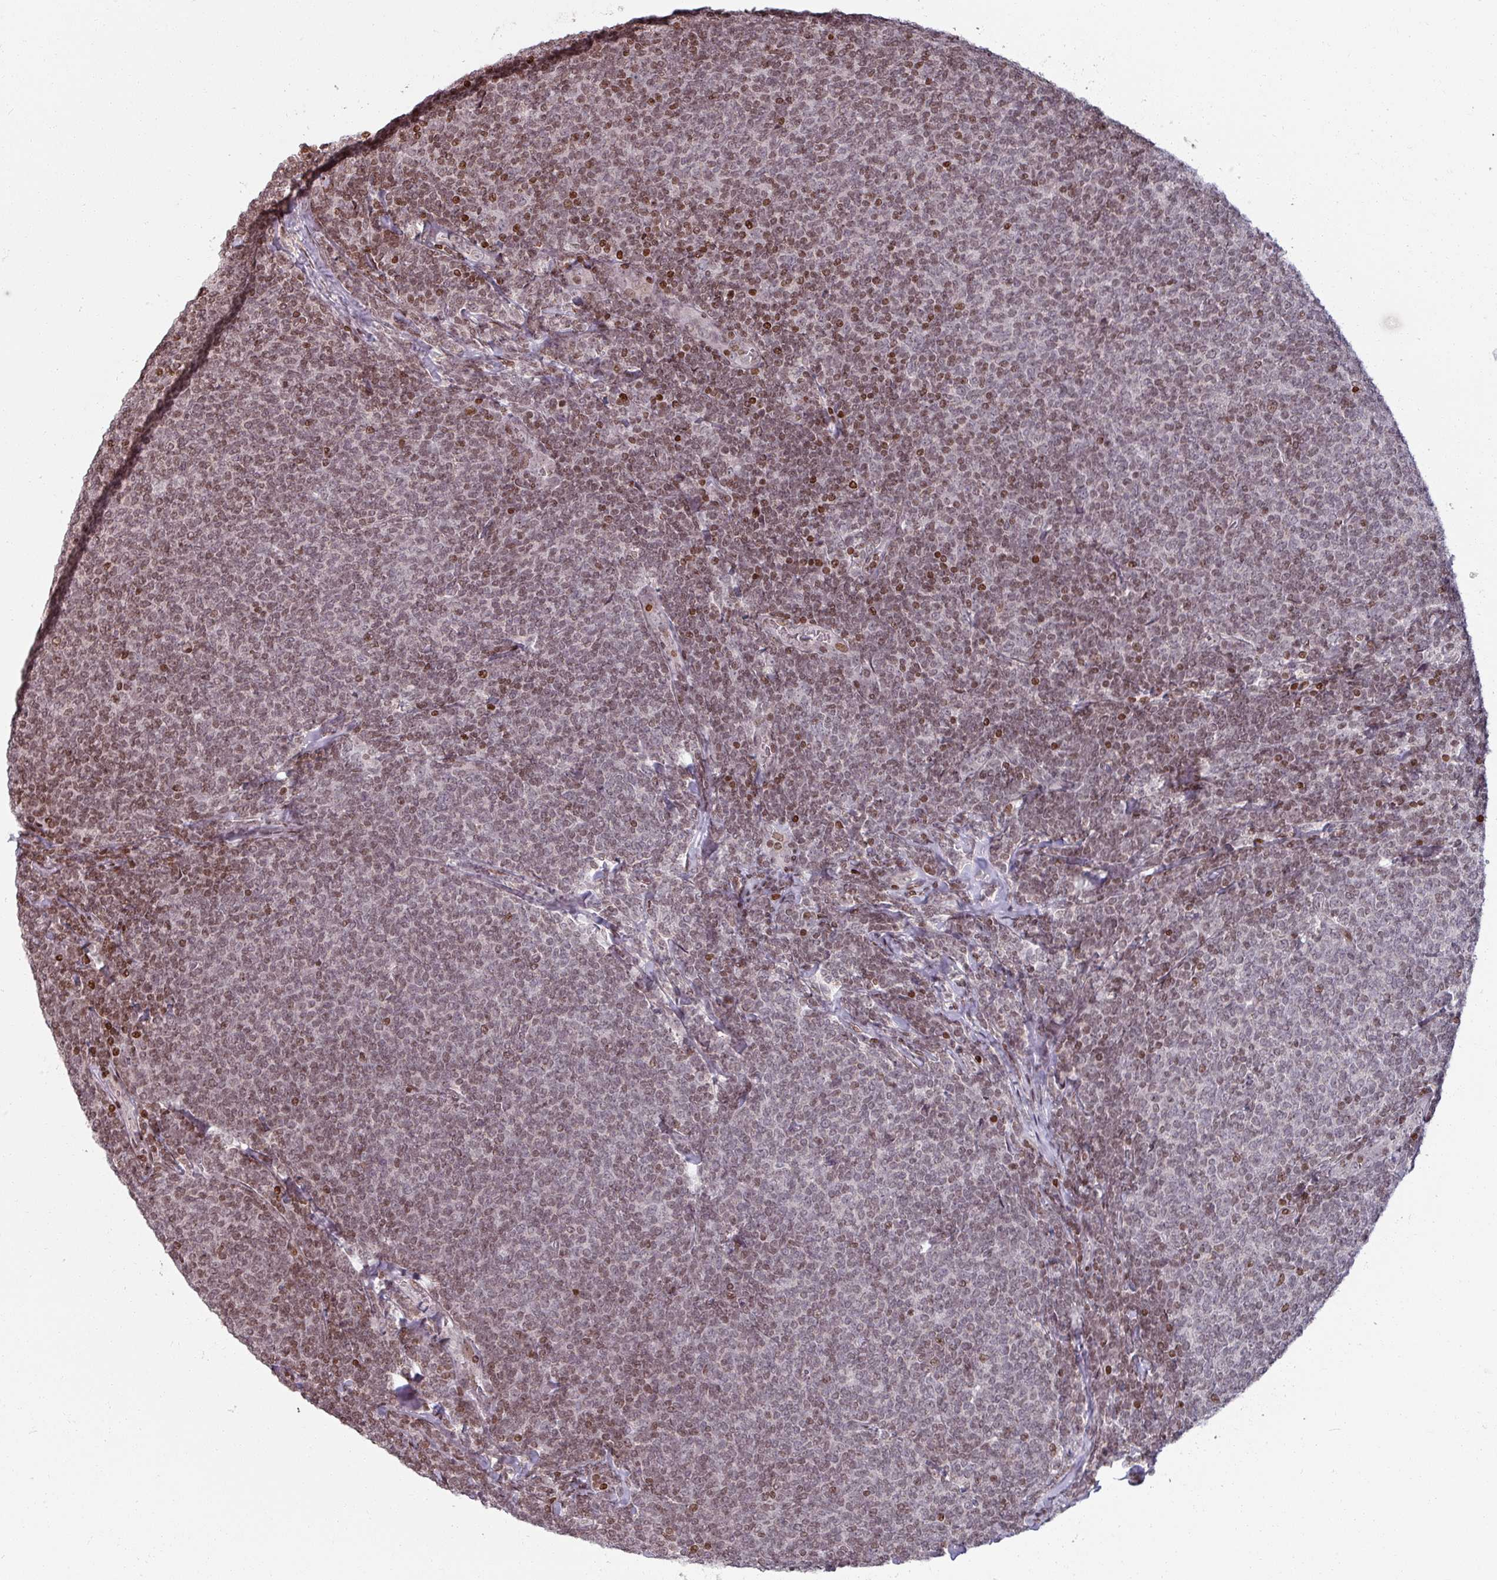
{"staining": {"intensity": "moderate", "quantity": ">75%", "location": "nuclear"}, "tissue": "lymphoma", "cell_type": "Tumor cells", "image_type": "cancer", "snomed": [{"axis": "morphology", "description": "Malignant lymphoma, non-Hodgkin's type, Low grade"}, {"axis": "topography", "description": "Lymph node"}], "caption": "Immunohistochemistry (IHC) of lymphoma shows medium levels of moderate nuclear positivity in approximately >75% of tumor cells.", "gene": "NCOR1", "patient": {"sex": "male", "age": 52}}